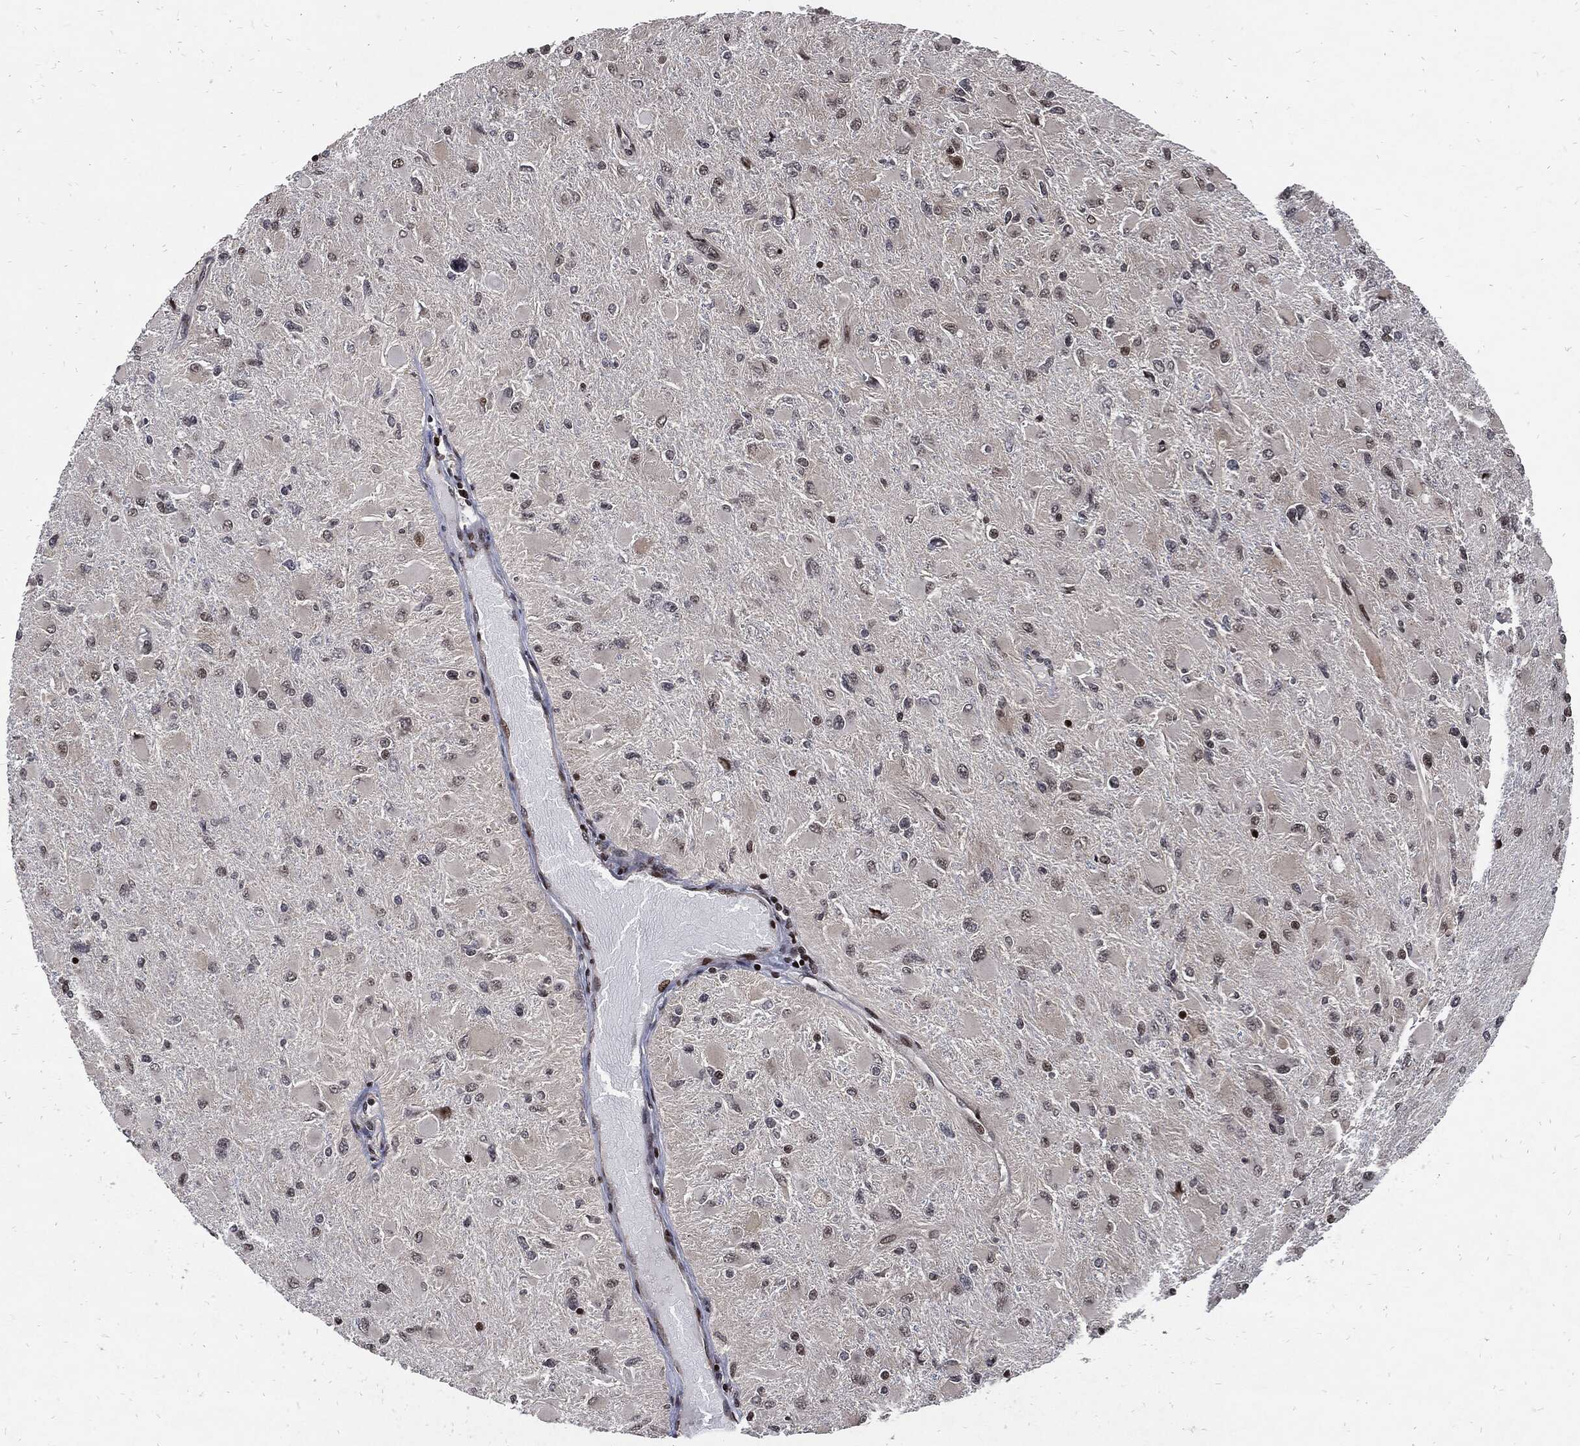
{"staining": {"intensity": "negative", "quantity": "none", "location": "none"}, "tissue": "glioma", "cell_type": "Tumor cells", "image_type": "cancer", "snomed": [{"axis": "morphology", "description": "Glioma, malignant, High grade"}, {"axis": "topography", "description": "Cerebral cortex"}], "caption": "Immunohistochemical staining of glioma exhibits no significant positivity in tumor cells.", "gene": "ZNF775", "patient": {"sex": "female", "age": 36}}